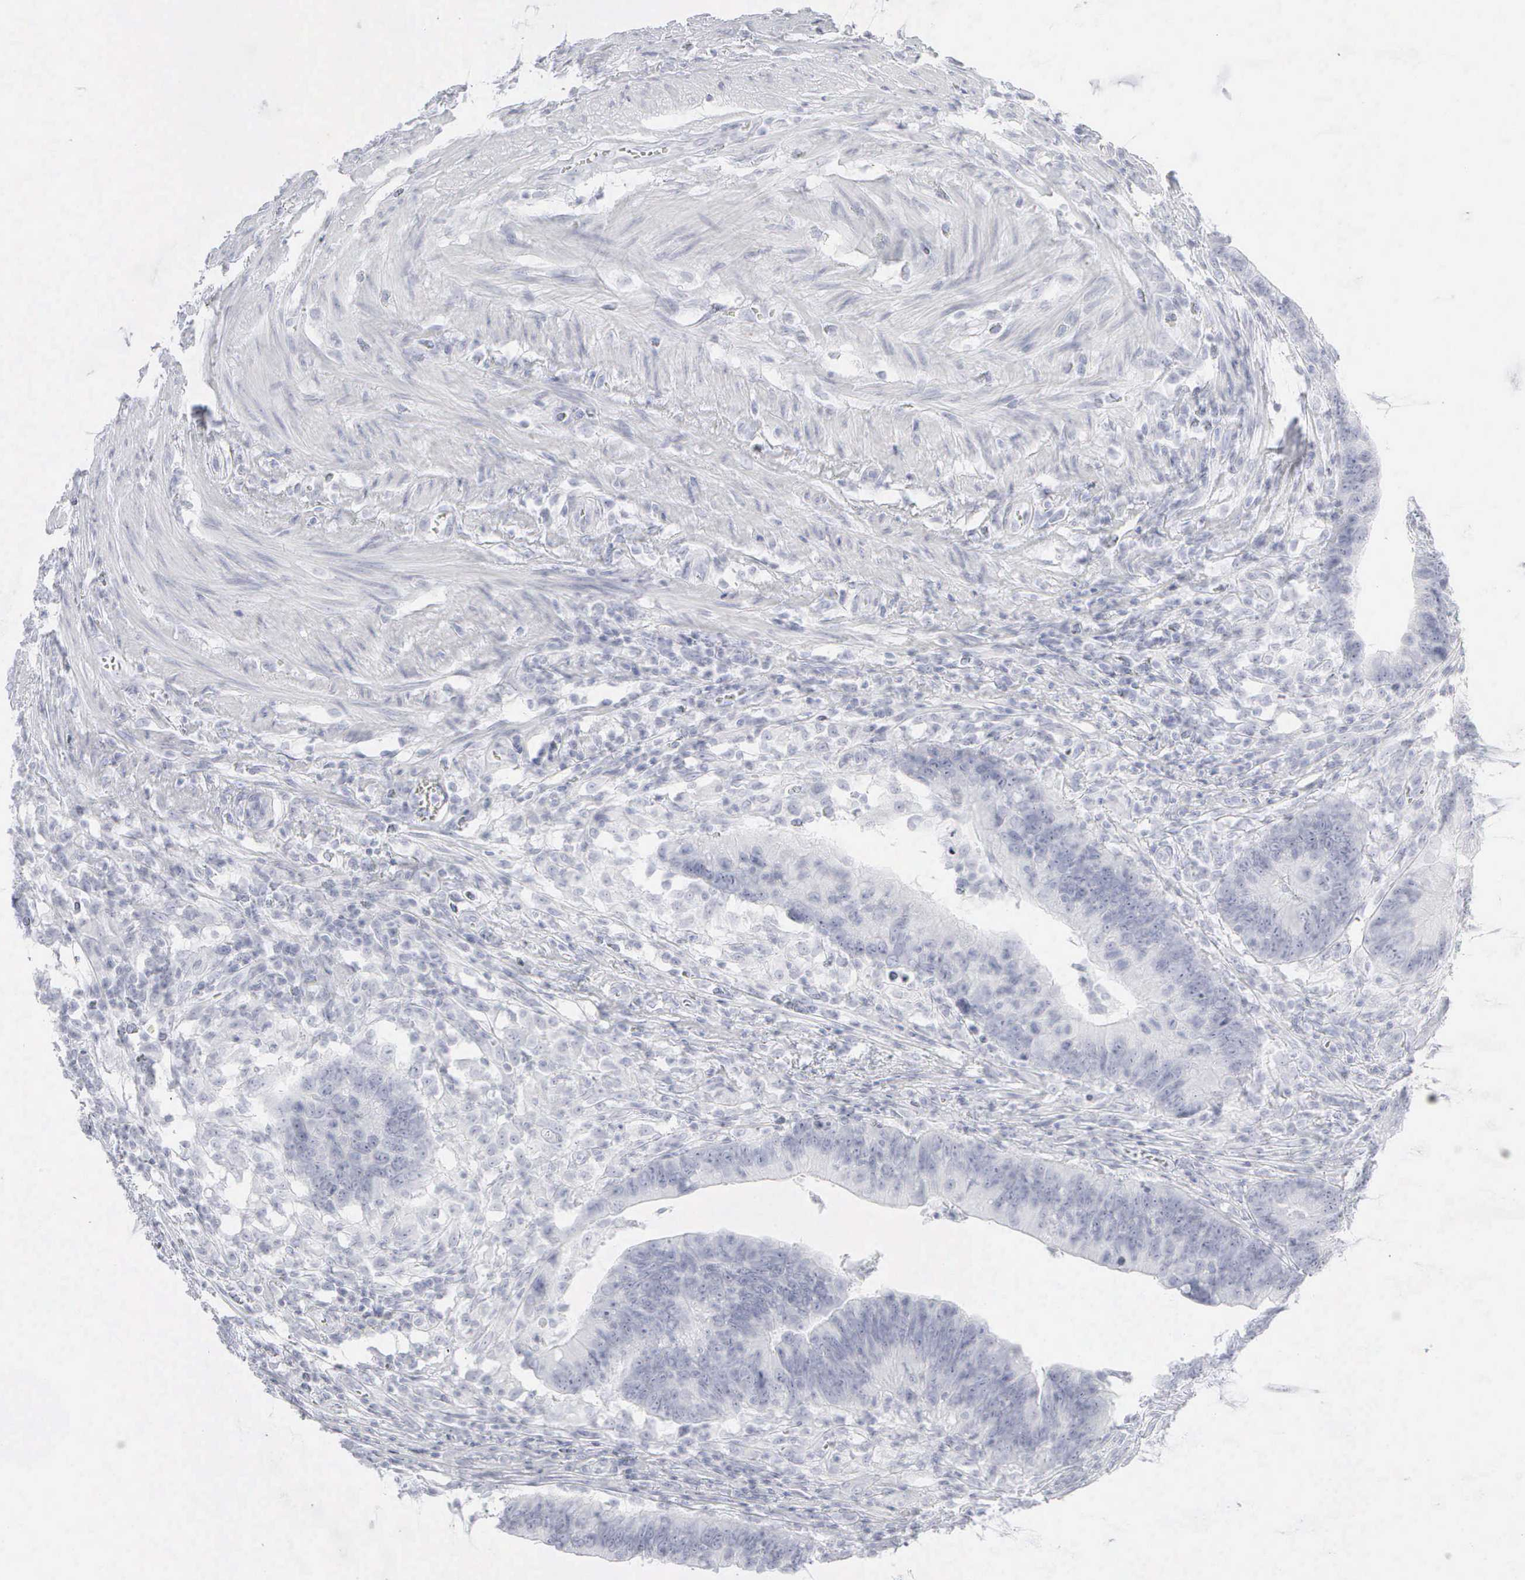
{"staining": {"intensity": "negative", "quantity": "none", "location": "none"}, "tissue": "colorectal cancer", "cell_type": "Tumor cells", "image_type": "cancer", "snomed": [{"axis": "morphology", "description": "Adenocarcinoma, NOS"}, {"axis": "topography", "description": "Colon"}], "caption": "Immunohistochemistry (IHC) of colorectal cancer exhibits no staining in tumor cells. (Stains: DAB immunohistochemistry (IHC) with hematoxylin counter stain, Microscopy: brightfield microscopy at high magnification).", "gene": "KRT14", "patient": {"sex": "female", "age": 78}}